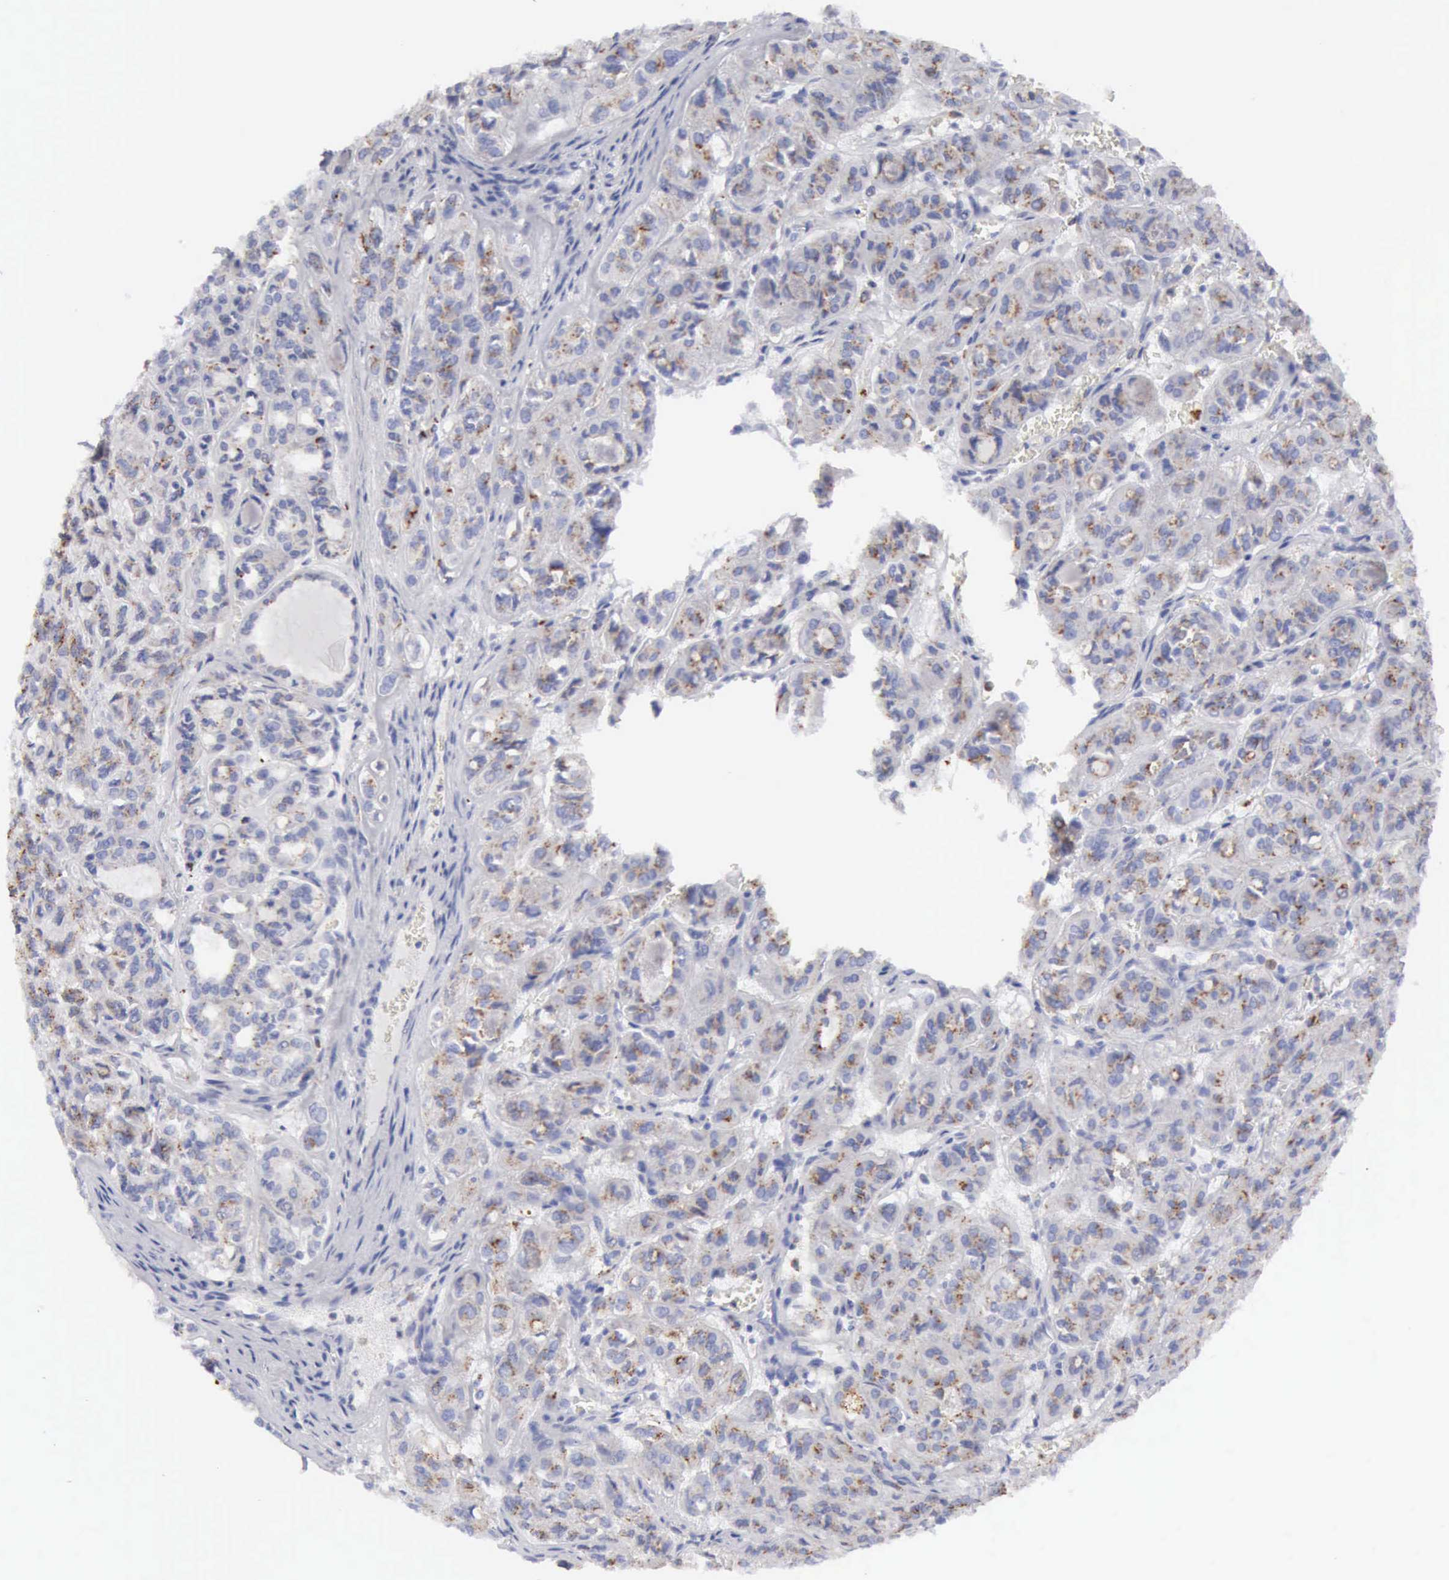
{"staining": {"intensity": "negative", "quantity": "none", "location": "none"}, "tissue": "thyroid cancer", "cell_type": "Tumor cells", "image_type": "cancer", "snomed": [{"axis": "morphology", "description": "Follicular adenoma carcinoma, NOS"}, {"axis": "topography", "description": "Thyroid gland"}], "caption": "Tumor cells are negative for brown protein staining in thyroid follicular adenoma carcinoma.", "gene": "CTSS", "patient": {"sex": "female", "age": 71}}